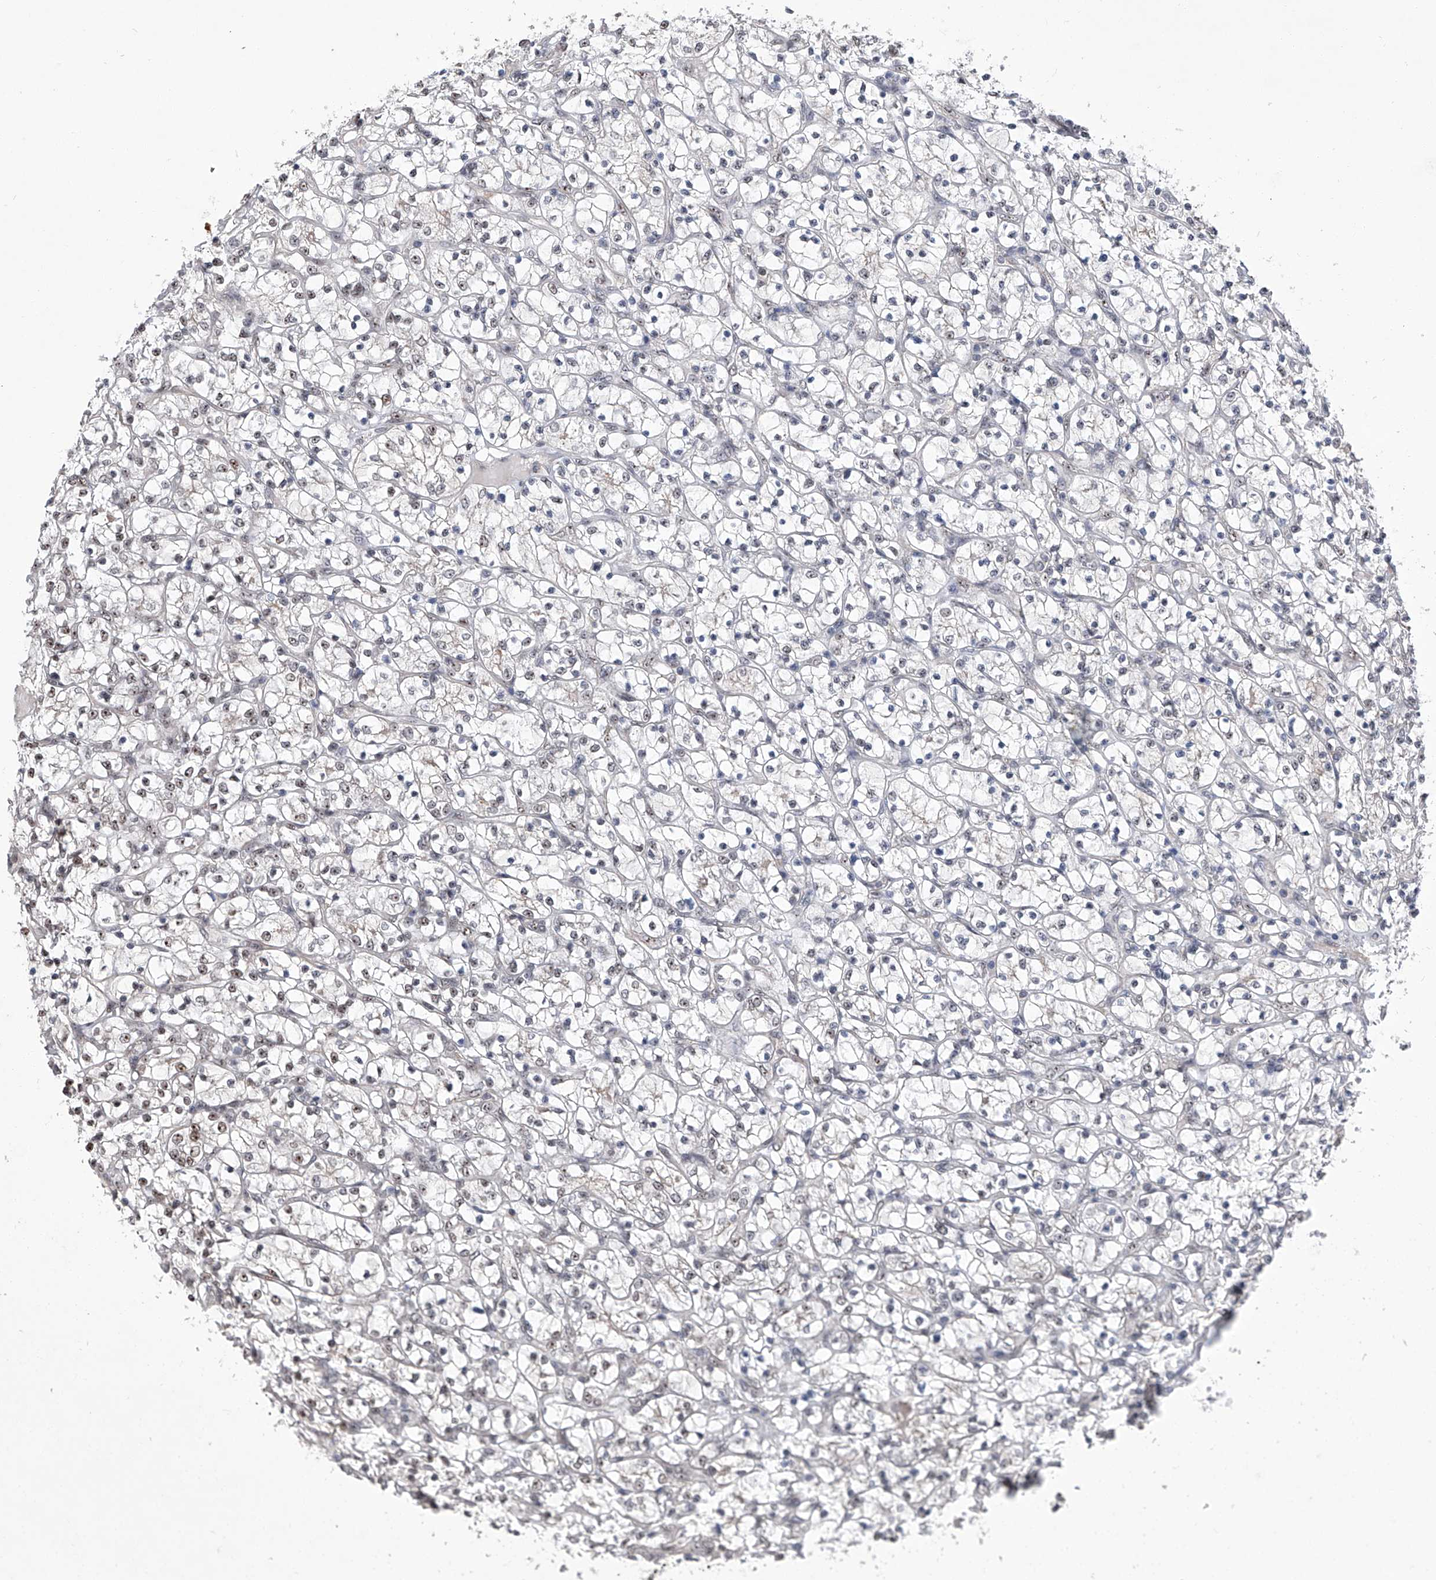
{"staining": {"intensity": "negative", "quantity": "none", "location": "none"}, "tissue": "renal cancer", "cell_type": "Tumor cells", "image_type": "cancer", "snomed": [{"axis": "morphology", "description": "Adenocarcinoma, NOS"}, {"axis": "topography", "description": "Kidney"}], "caption": "A micrograph of human renal cancer is negative for staining in tumor cells. Brightfield microscopy of IHC stained with DAB (brown) and hematoxylin (blue), captured at high magnification.", "gene": "CMTR1", "patient": {"sex": "female", "age": 69}}